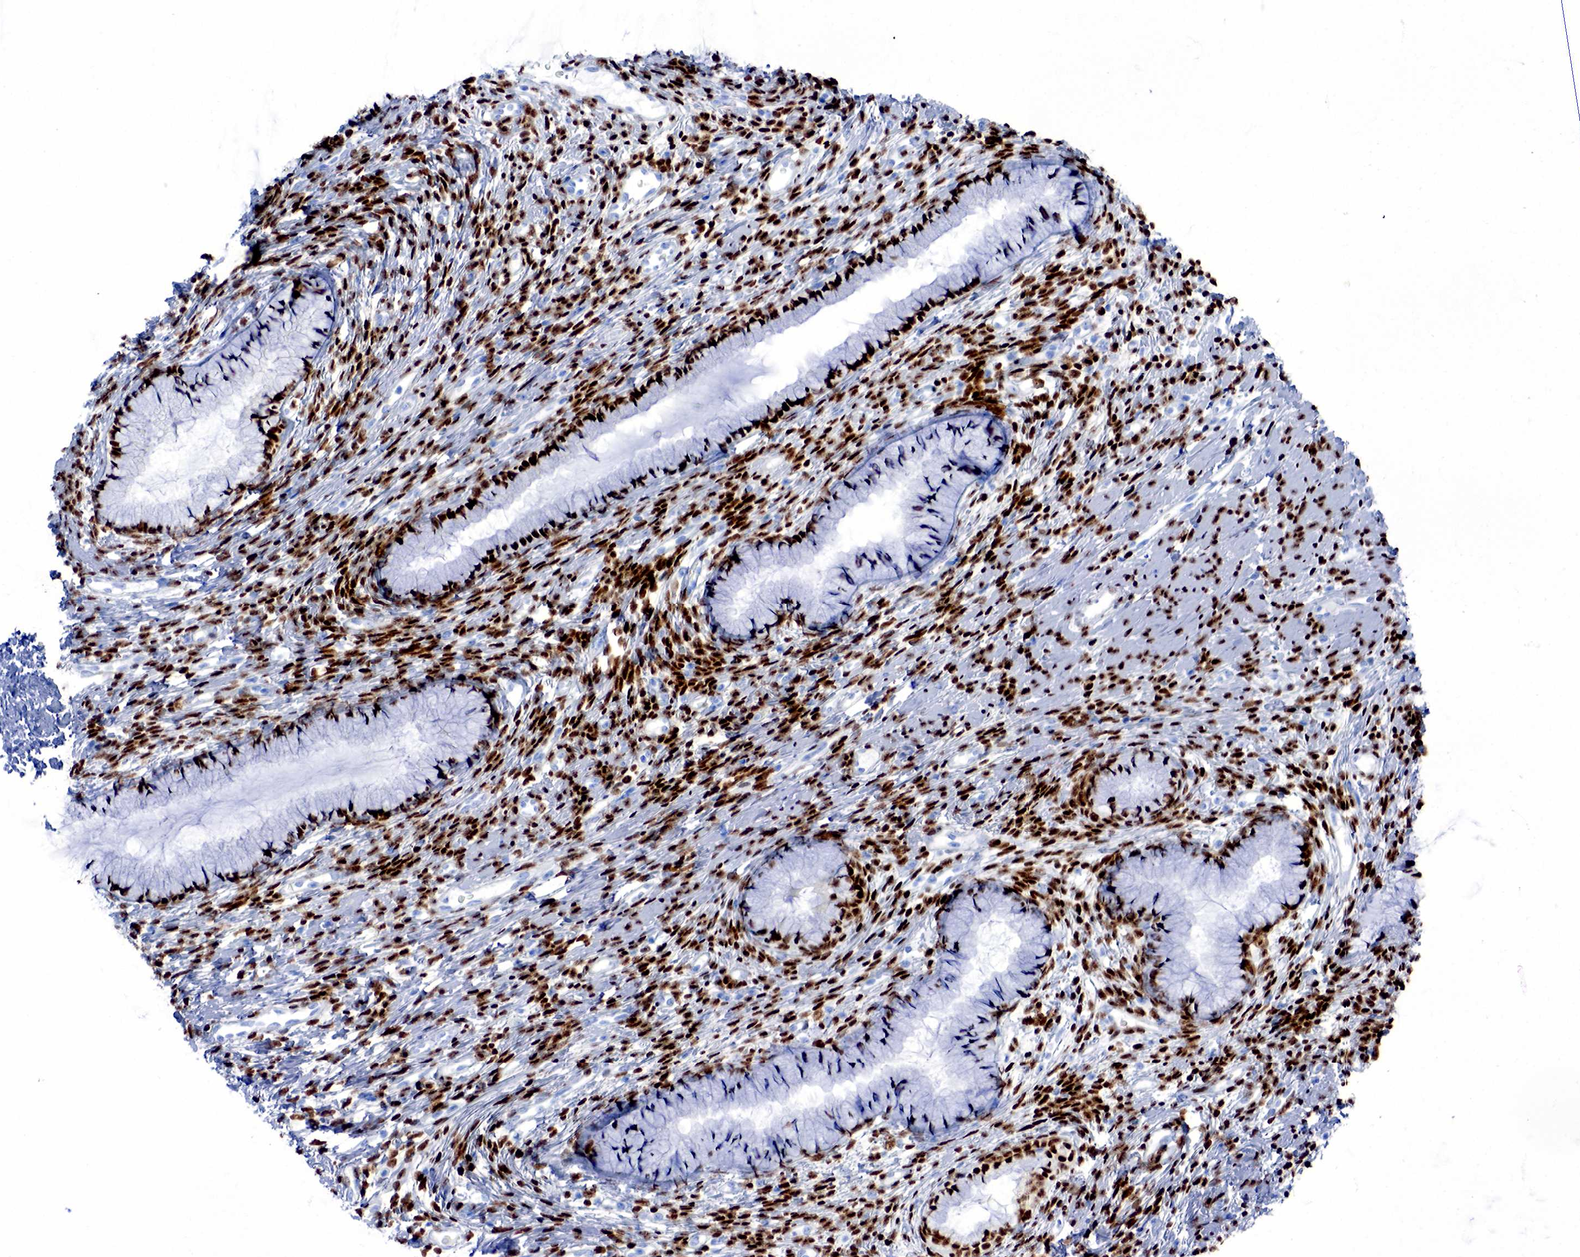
{"staining": {"intensity": "strong", "quantity": ">75%", "location": "nuclear"}, "tissue": "cervix", "cell_type": "Glandular cells", "image_type": "normal", "snomed": [{"axis": "morphology", "description": "Normal tissue, NOS"}, {"axis": "topography", "description": "Cervix"}], "caption": "A photomicrograph of human cervix stained for a protein displays strong nuclear brown staining in glandular cells. Ihc stains the protein of interest in brown and the nuclei are stained blue.", "gene": "ESR1", "patient": {"sex": "female", "age": 82}}